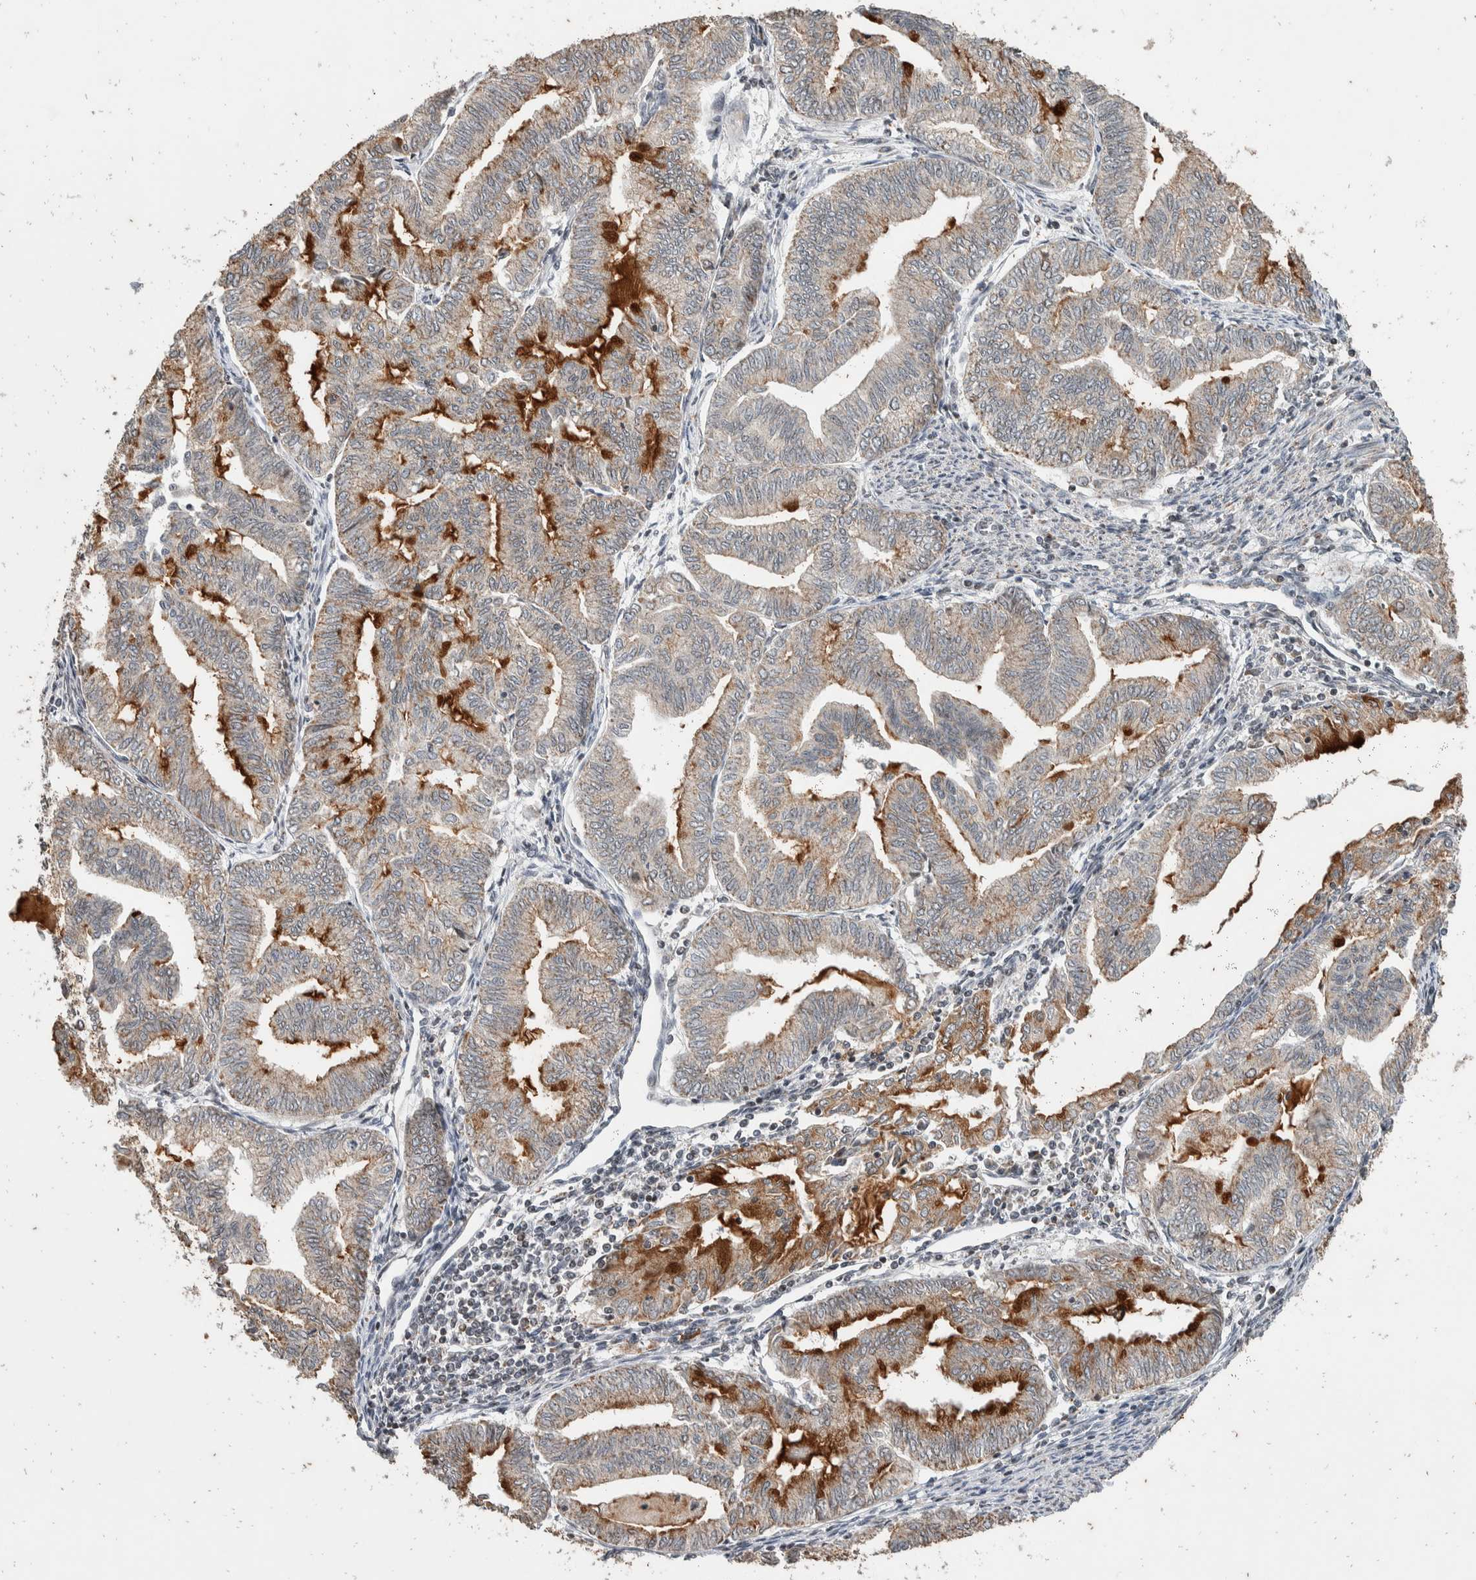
{"staining": {"intensity": "strong", "quantity": "<25%", "location": "cytoplasmic/membranous"}, "tissue": "endometrial cancer", "cell_type": "Tumor cells", "image_type": "cancer", "snomed": [{"axis": "morphology", "description": "Adenocarcinoma, NOS"}, {"axis": "topography", "description": "Endometrium"}], "caption": "An image of endometrial cancer stained for a protein shows strong cytoplasmic/membranous brown staining in tumor cells.", "gene": "ATXN7L1", "patient": {"sex": "female", "age": 79}}